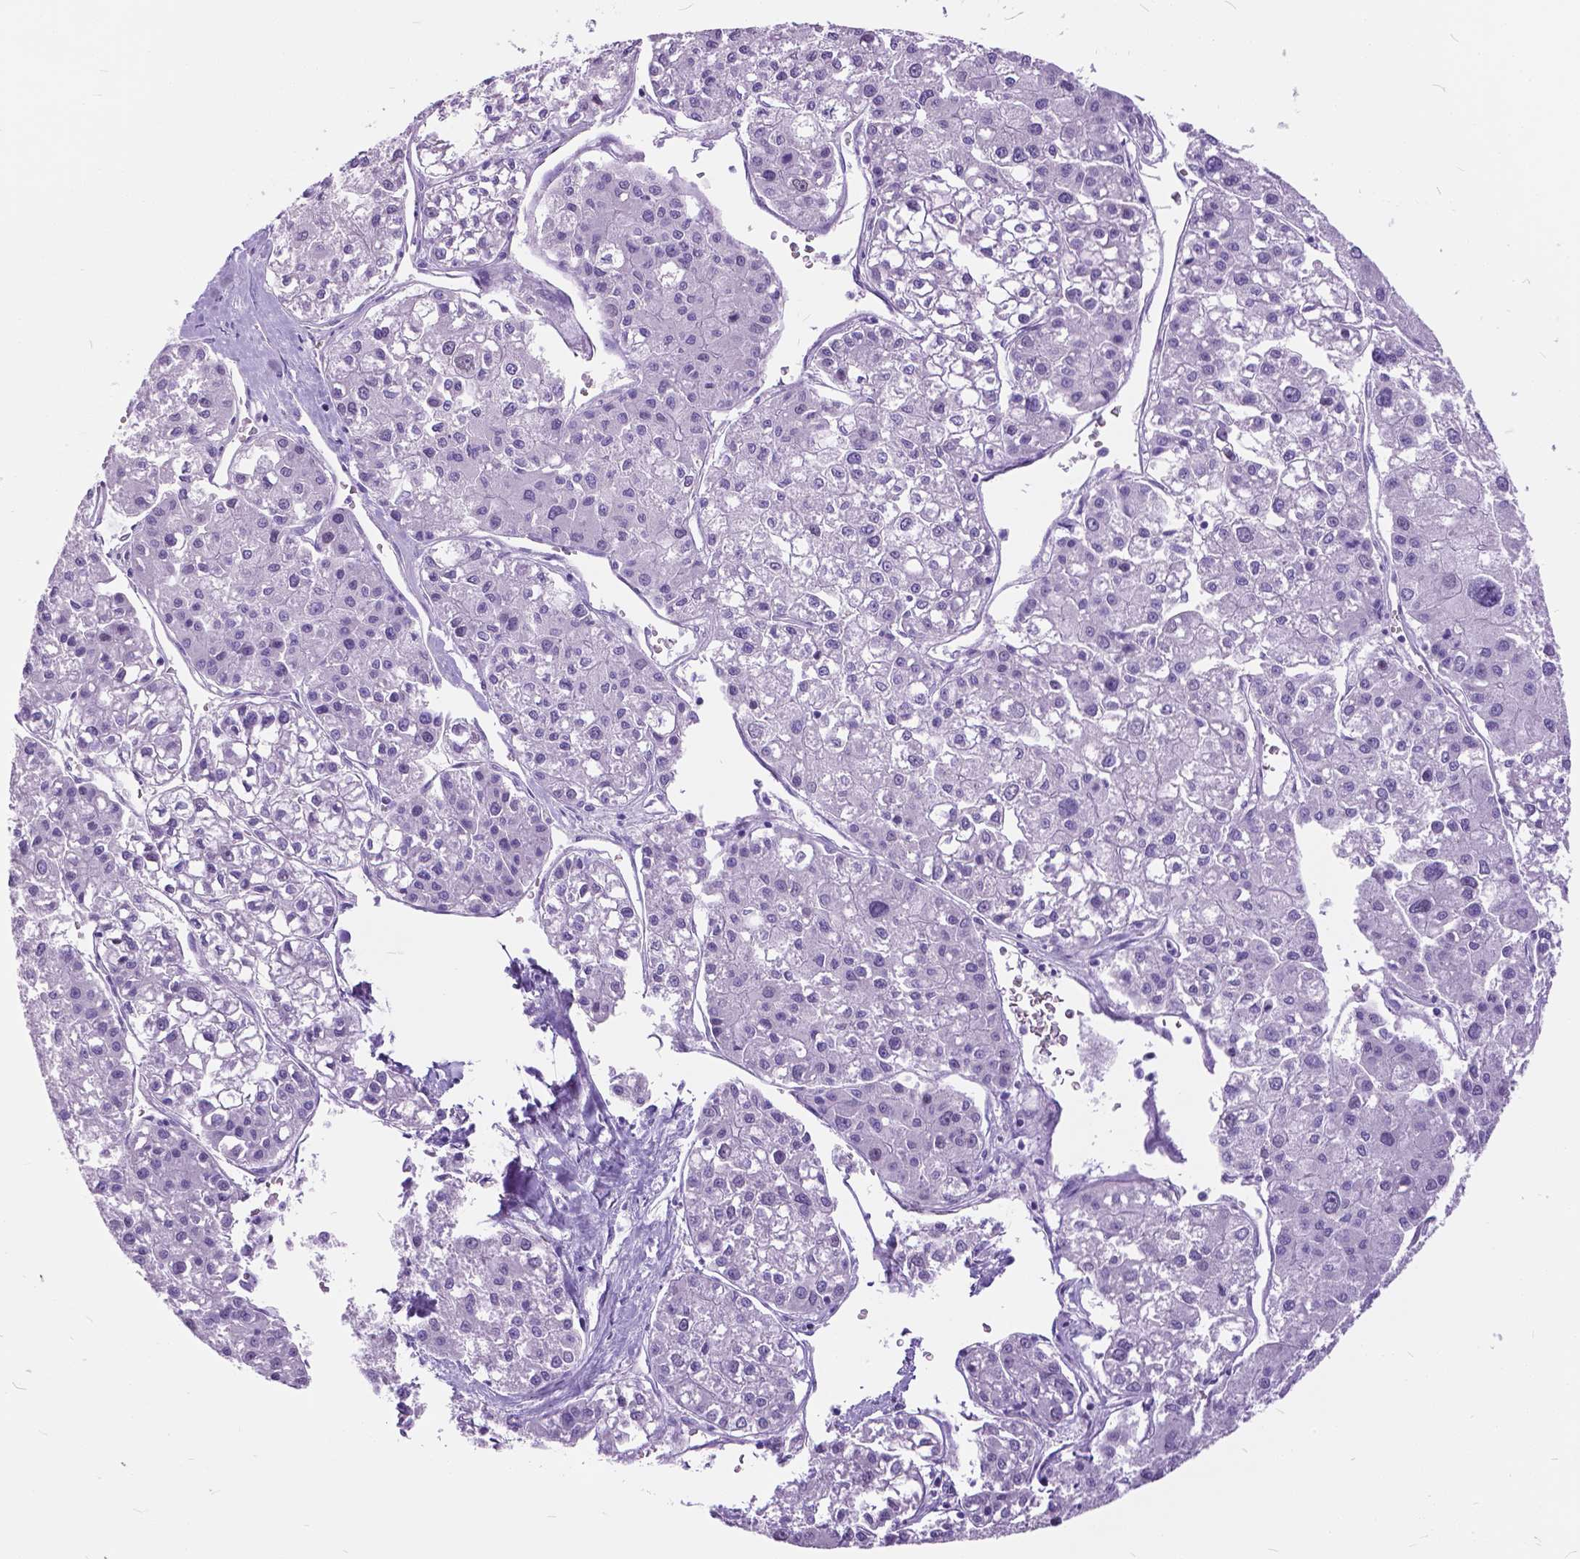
{"staining": {"intensity": "negative", "quantity": "none", "location": "none"}, "tissue": "liver cancer", "cell_type": "Tumor cells", "image_type": "cancer", "snomed": [{"axis": "morphology", "description": "Carcinoma, Hepatocellular, NOS"}, {"axis": "topography", "description": "Liver"}], "caption": "DAB immunohistochemical staining of human liver cancer reveals no significant staining in tumor cells.", "gene": "BSND", "patient": {"sex": "male", "age": 73}}